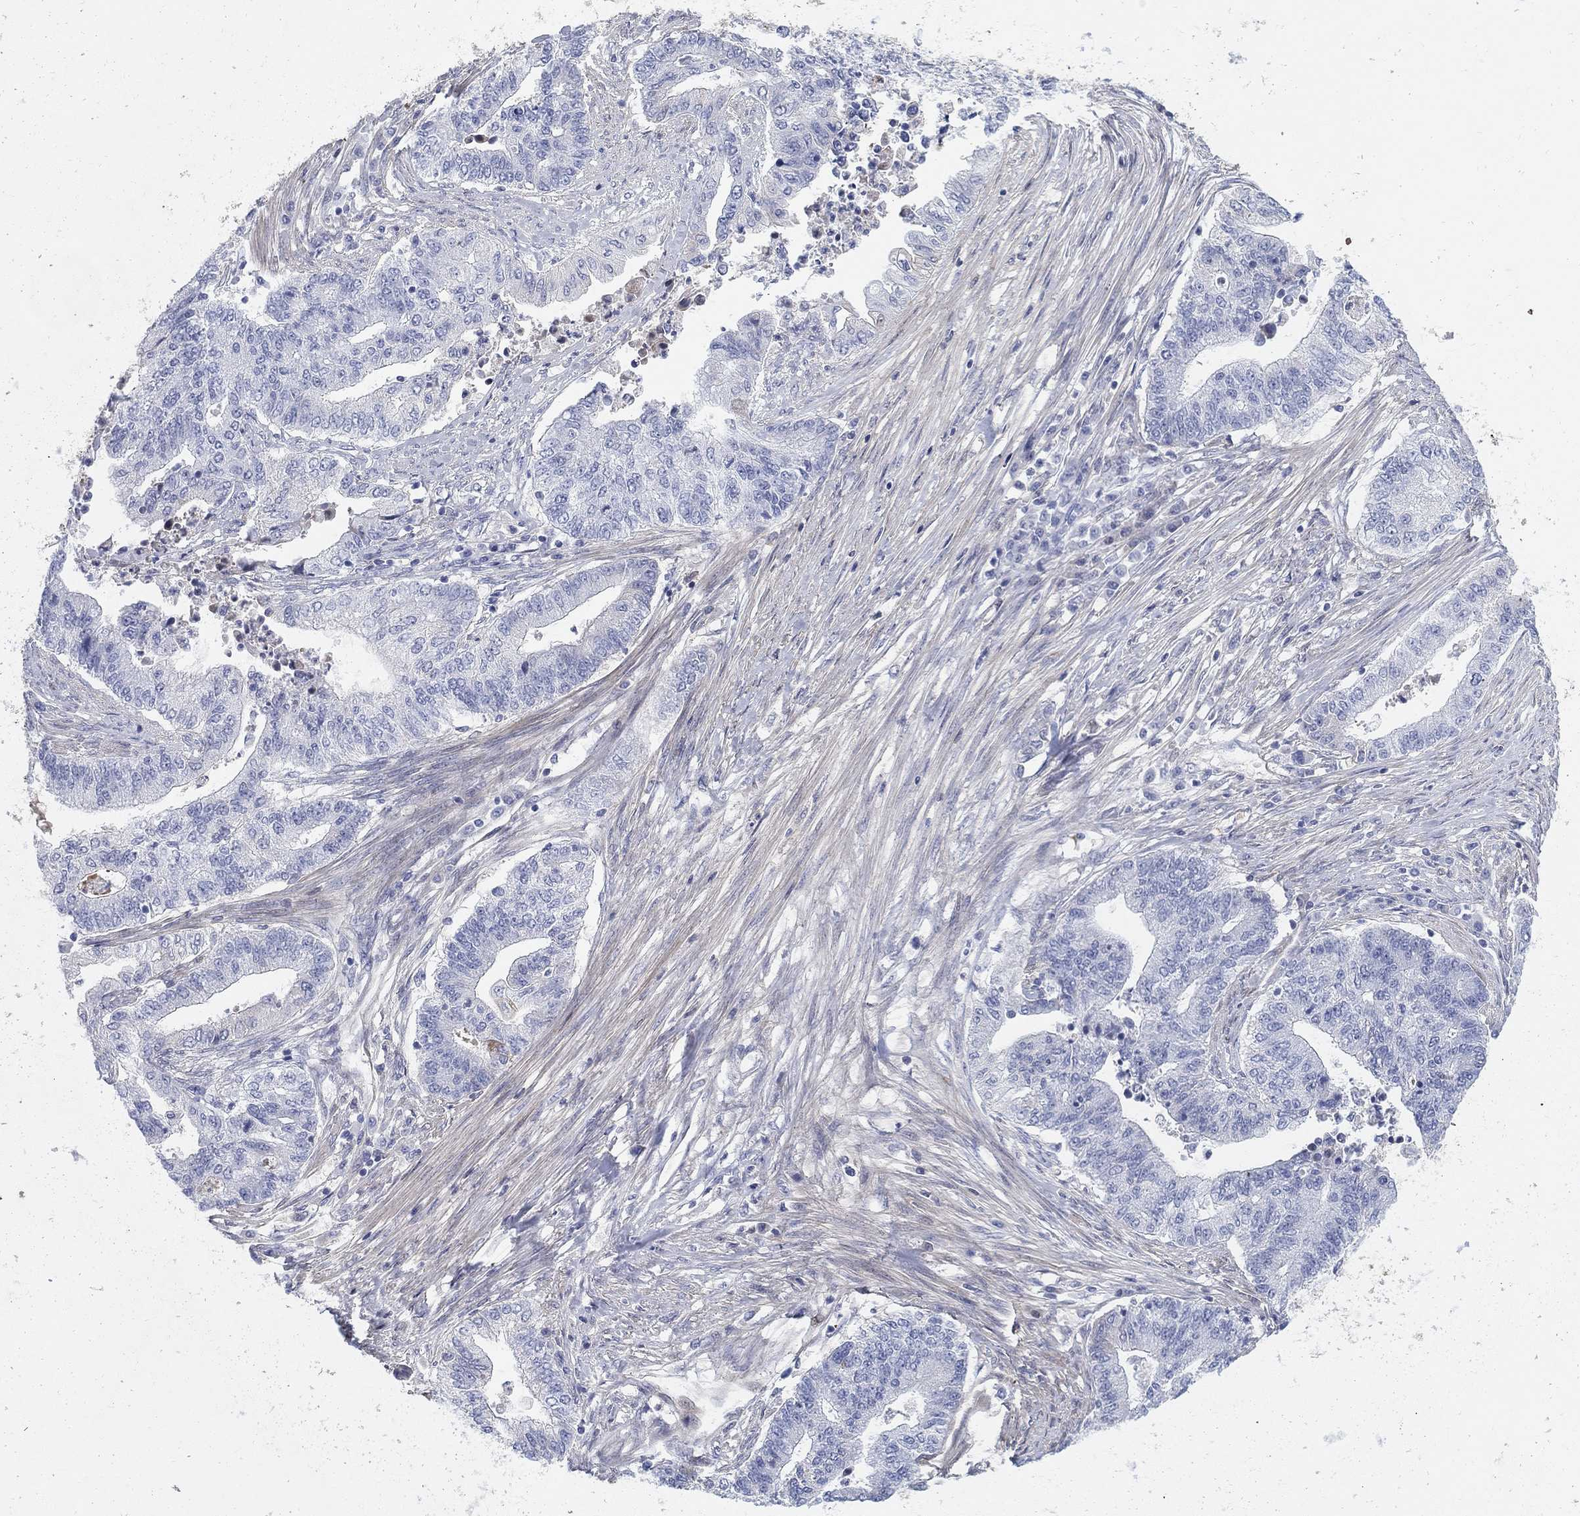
{"staining": {"intensity": "negative", "quantity": "none", "location": "none"}, "tissue": "endometrial cancer", "cell_type": "Tumor cells", "image_type": "cancer", "snomed": [{"axis": "morphology", "description": "Adenocarcinoma, NOS"}, {"axis": "topography", "description": "Uterus"}, {"axis": "topography", "description": "Endometrium"}], "caption": "Immunohistochemistry (IHC) of adenocarcinoma (endometrial) demonstrates no positivity in tumor cells. (IHC, brightfield microscopy, high magnification).", "gene": "HEATR4", "patient": {"sex": "female", "age": 54}}